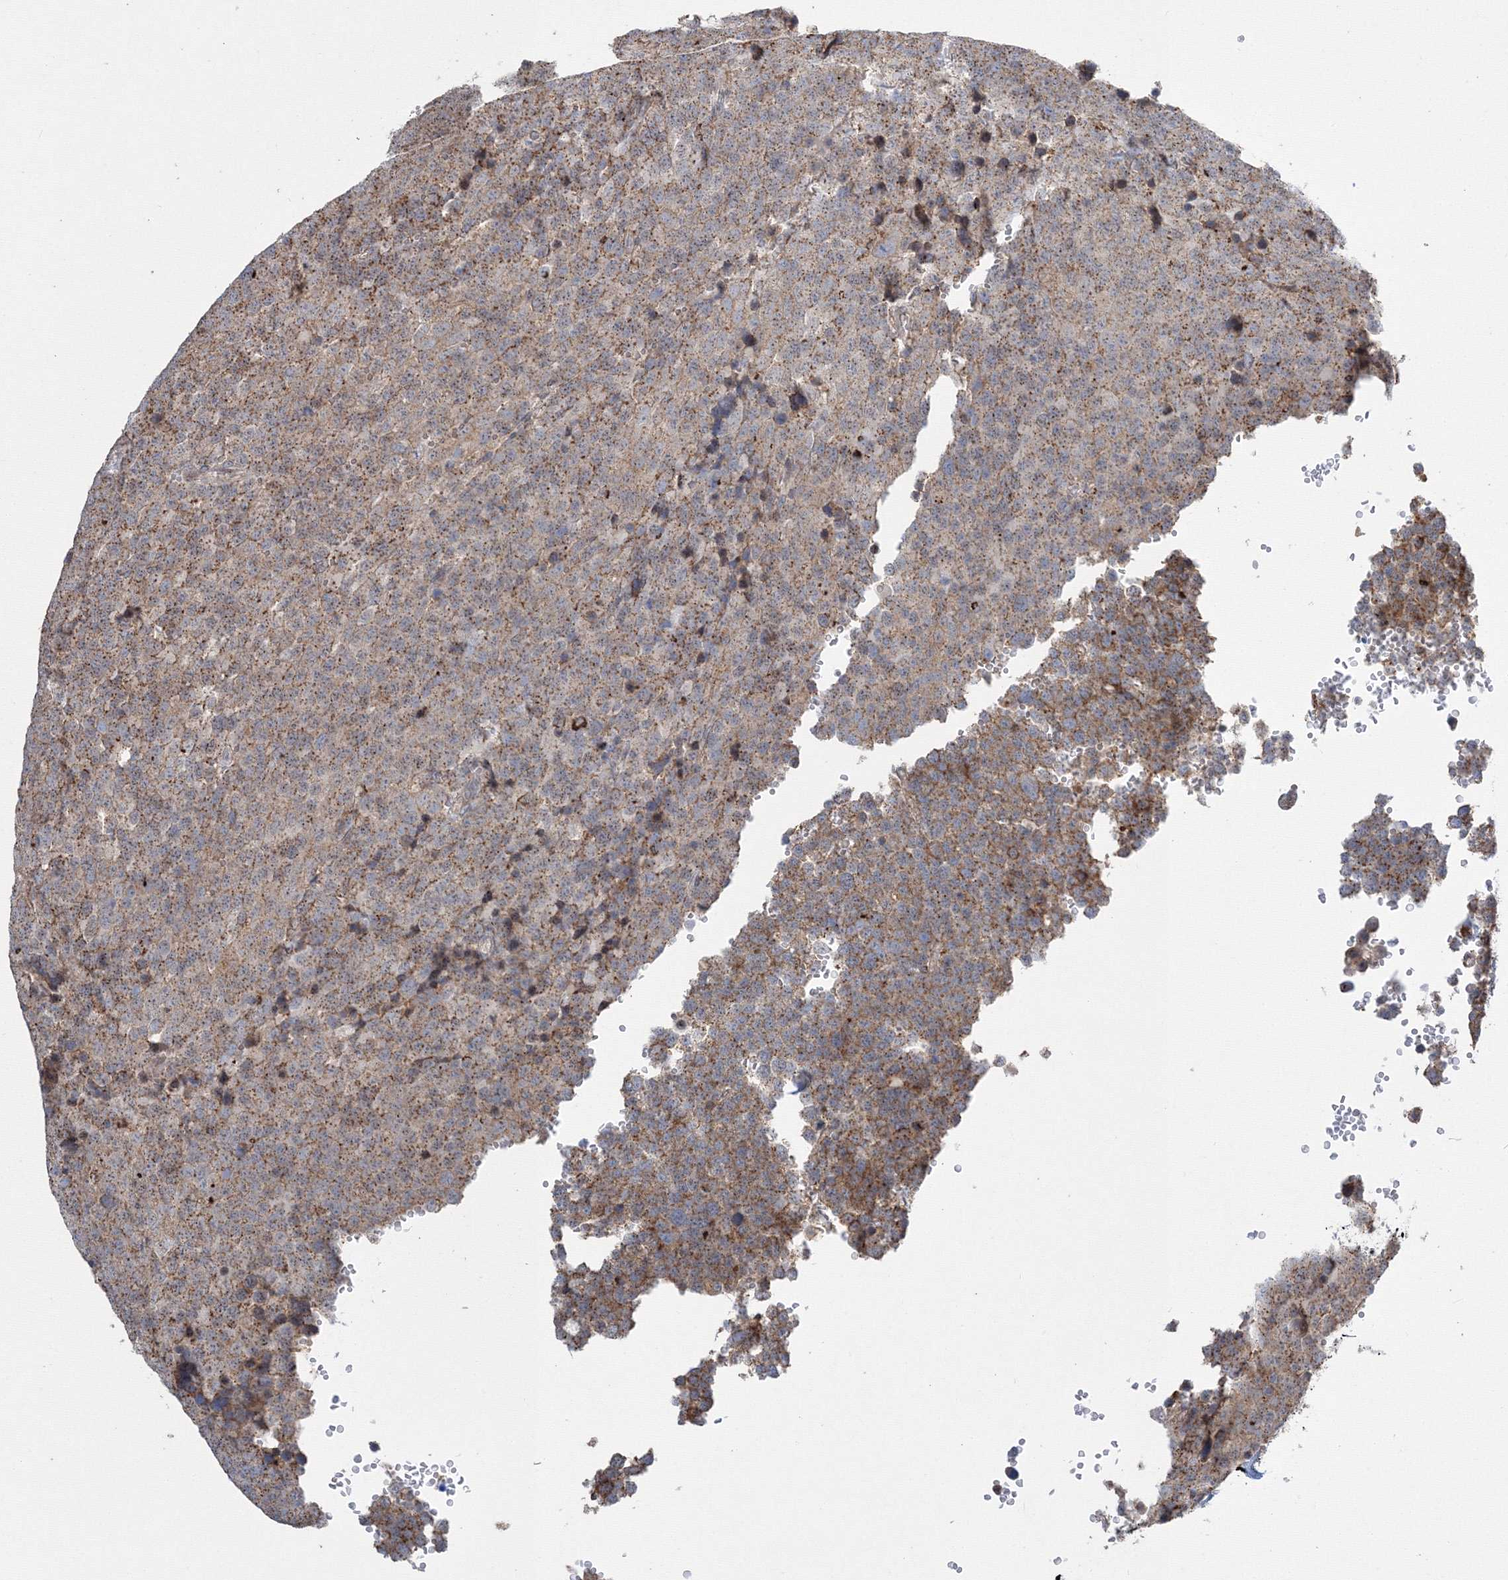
{"staining": {"intensity": "moderate", "quantity": ">75%", "location": "nuclear"}, "tissue": "testis cancer", "cell_type": "Tumor cells", "image_type": "cancer", "snomed": [{"axis": "morphology", "description": "Seminoma, NOS"}, {"axis": "topography", "description": "Testis"}], "caption": "A medium amount of moderate nuclear expression is seen in approximately >75% of tumor cells in testis cancer (seminoma) tissue. (DAB (3,3'-diaminobenzidine) IHC, brown staining for protein, blue staining for nuclei).", "gene": "AASDH", "patient": {"sex": "male", "age": 71}}